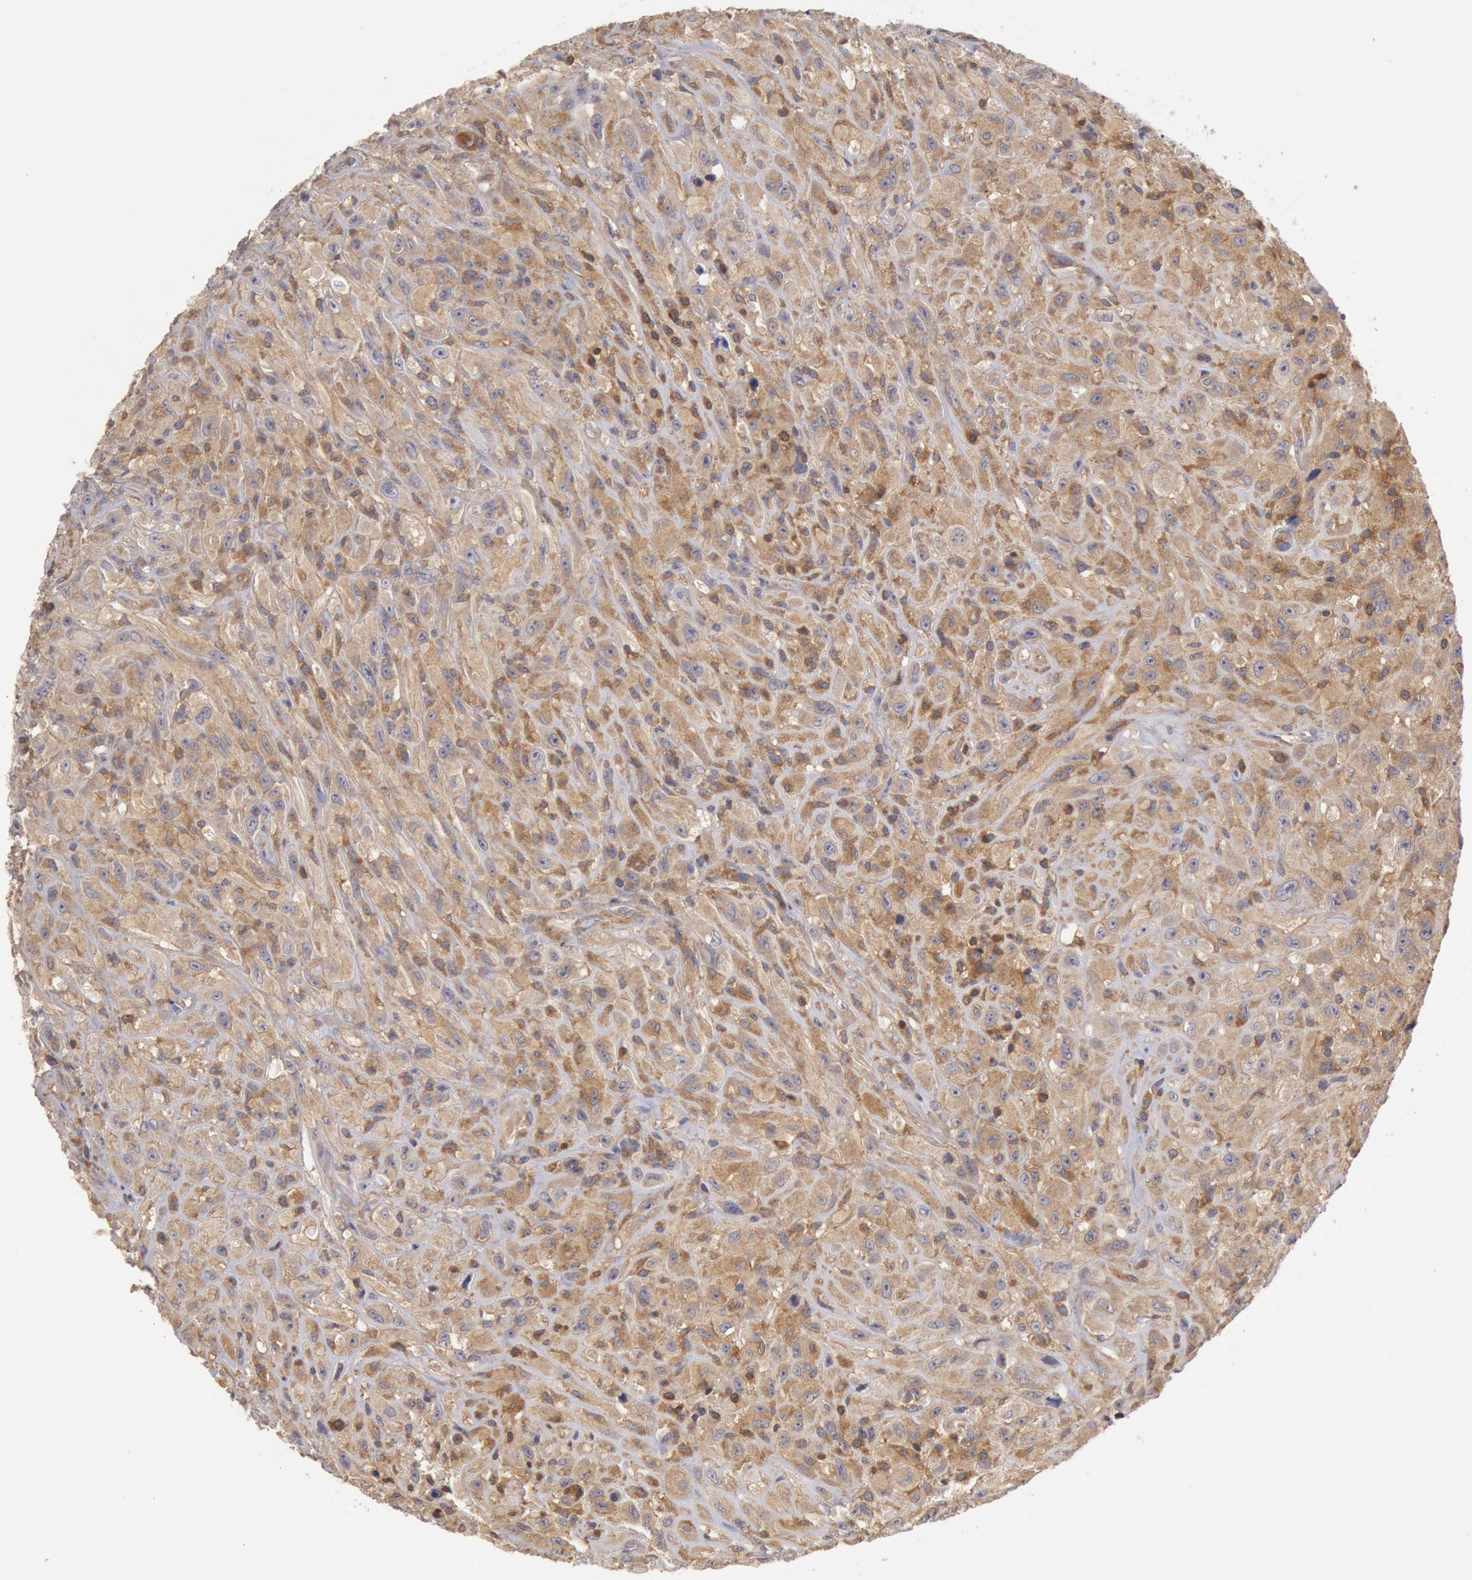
{"staining": {"intensity": "moderate", "quantity": ">75%", "location": "cytoplasmic/membranous"}, "tissue": "glioma", "cell_type": "Tumor cells", "image_type": "cancer", "snomed": [{"axis": "morphology", "description": "Glioma, malignant, High grade"}, {"axis": "topography", "description": "Brain"}], "caption": "This photomicrograph shows immunohistochemistry staining of human malignant glioma (high-grade), with medium moderate cytoplasmic/membranous expression in approximately >75% of tumor cells.", "gene": "PIK3R1", "patient": {"sex": "male", "age": 48}}